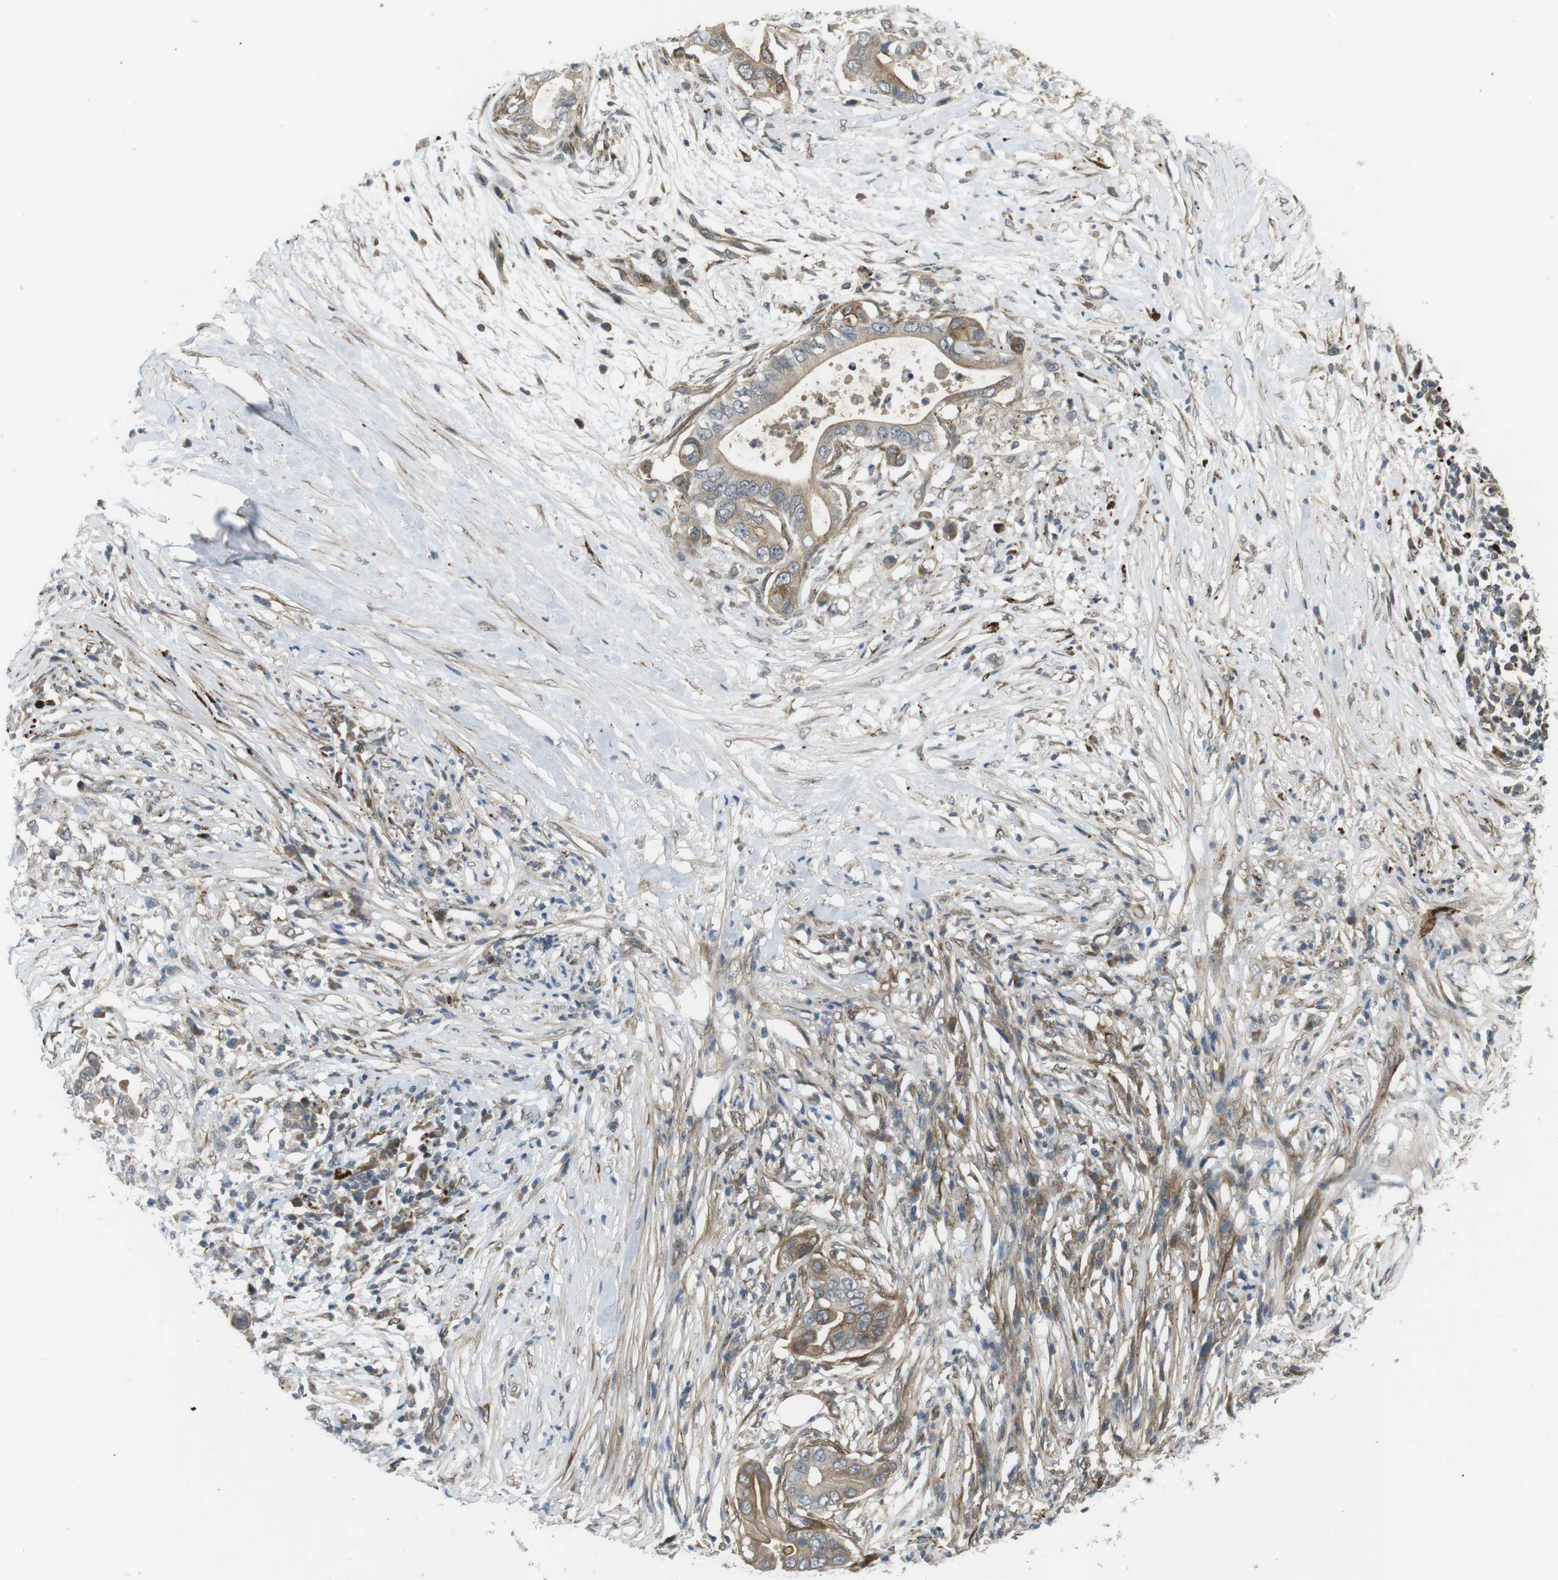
{"staining": {"intensity": "weak", "quantity": ">75%", "location": "cytoplasmic/membranous"}, "tissue": "pancreatic cancer", "cell_type": "Tumor cells", "image_type": "cancer", "snomed": [{"axis": "morphology", "description": "Adenocarcinoma, NOS"}, {"axis": "topography", "description": "Pancreas"}], "caption": "Brown immunohistochemical staining in pancreatic adenocarcinoma displays weak cytoplasmic/membranous expression in about >75% of tumor cells.", "gene": "KANK2", "patient": {"sex": "male", "age": 77}}